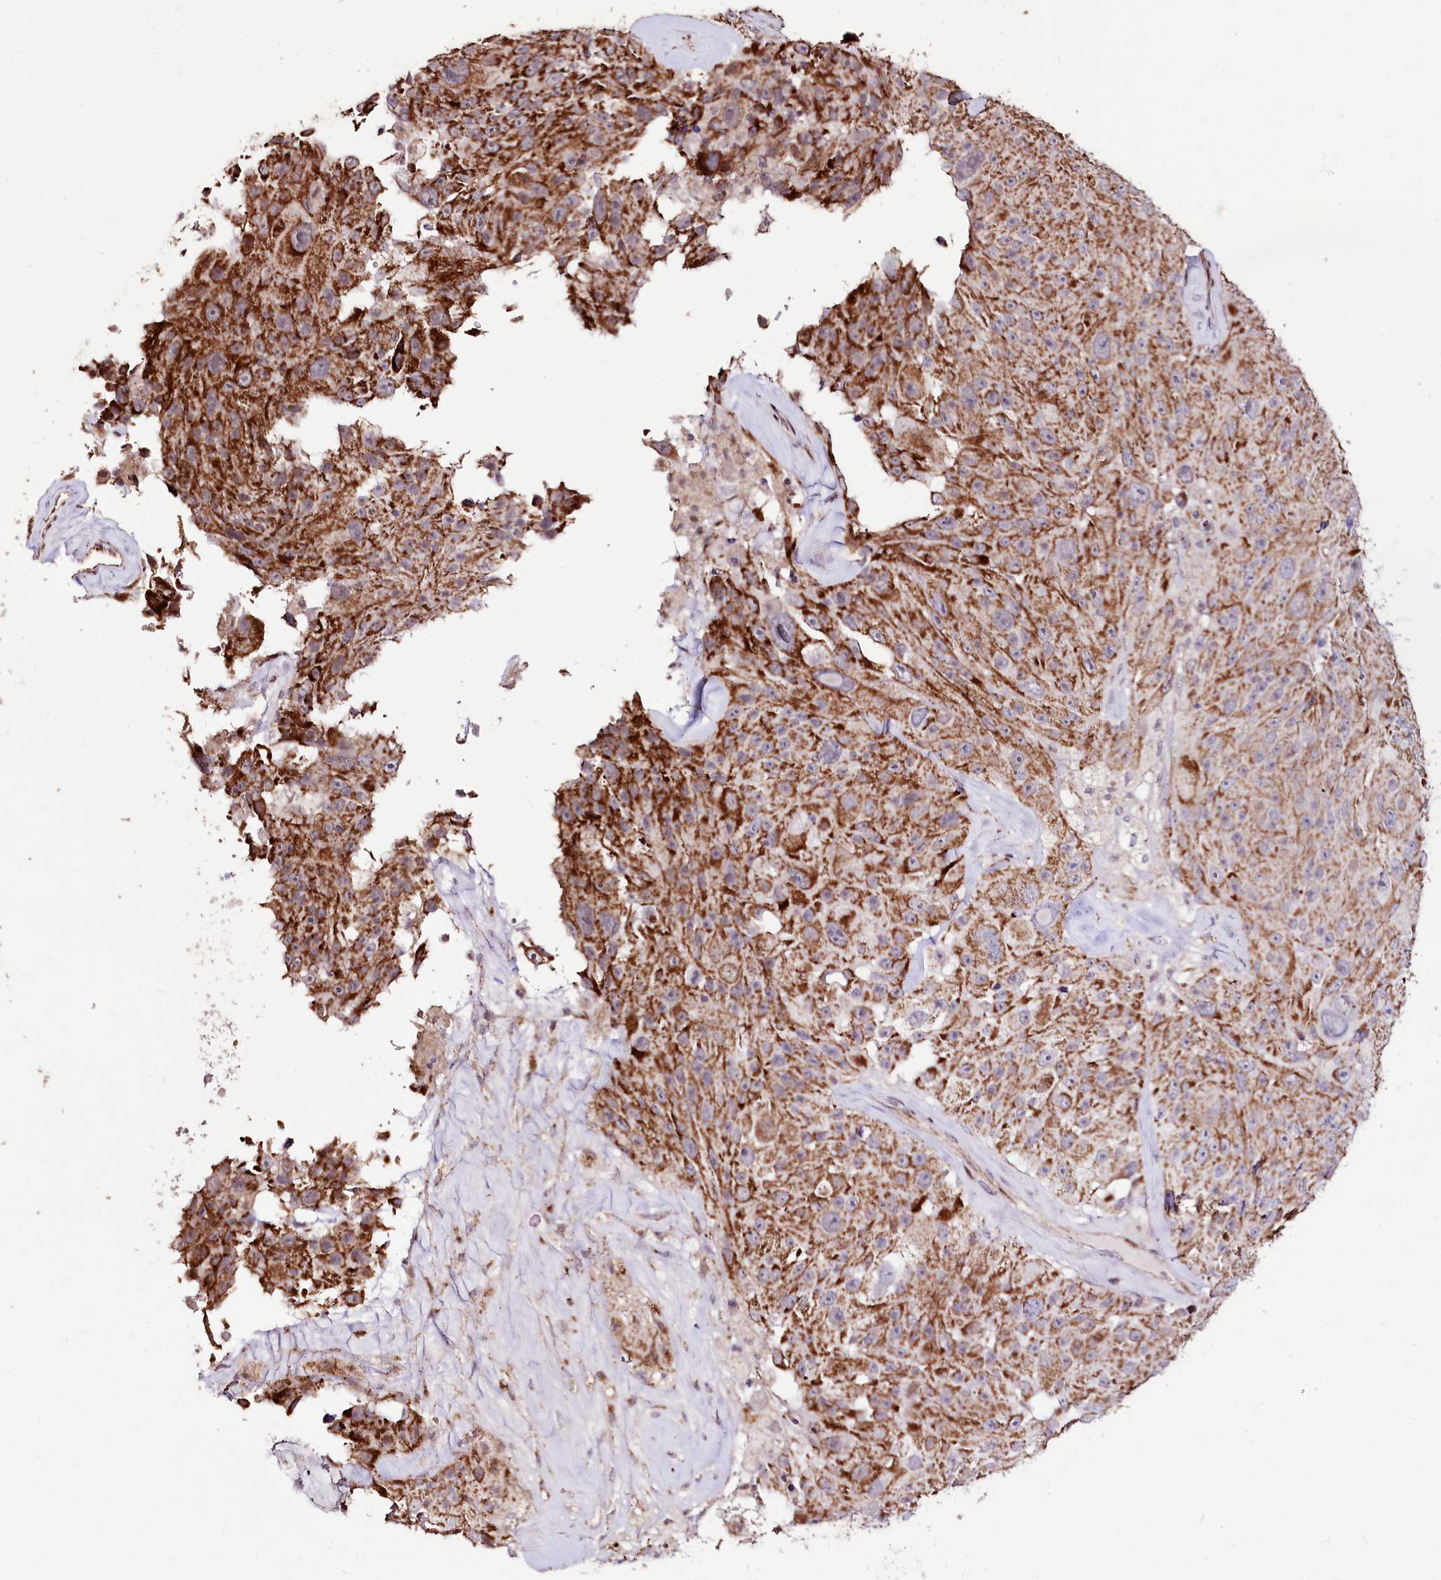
{"staining": {"intensity": "strong", "quantity": ">75%", "location": "cytoplasmic/membranous"}, "tissue": "melanoma", "cell_type": "Tumor cells", "image_type": "cancer", "snomed": [{"axis": "morphology", "description": "Malignant melanoma, Metastatic site"}, {"axis": "topography", "description": "Lymph node"}], "caption": "A micrograph showing strong cytoplasmic/membranous positivity in approximately >75% of tumor cells in melanoma, as visualized by brown immunohistochemical staining.", "gene": "CARD19", "patient": {"sex": "male", "age": 62}}